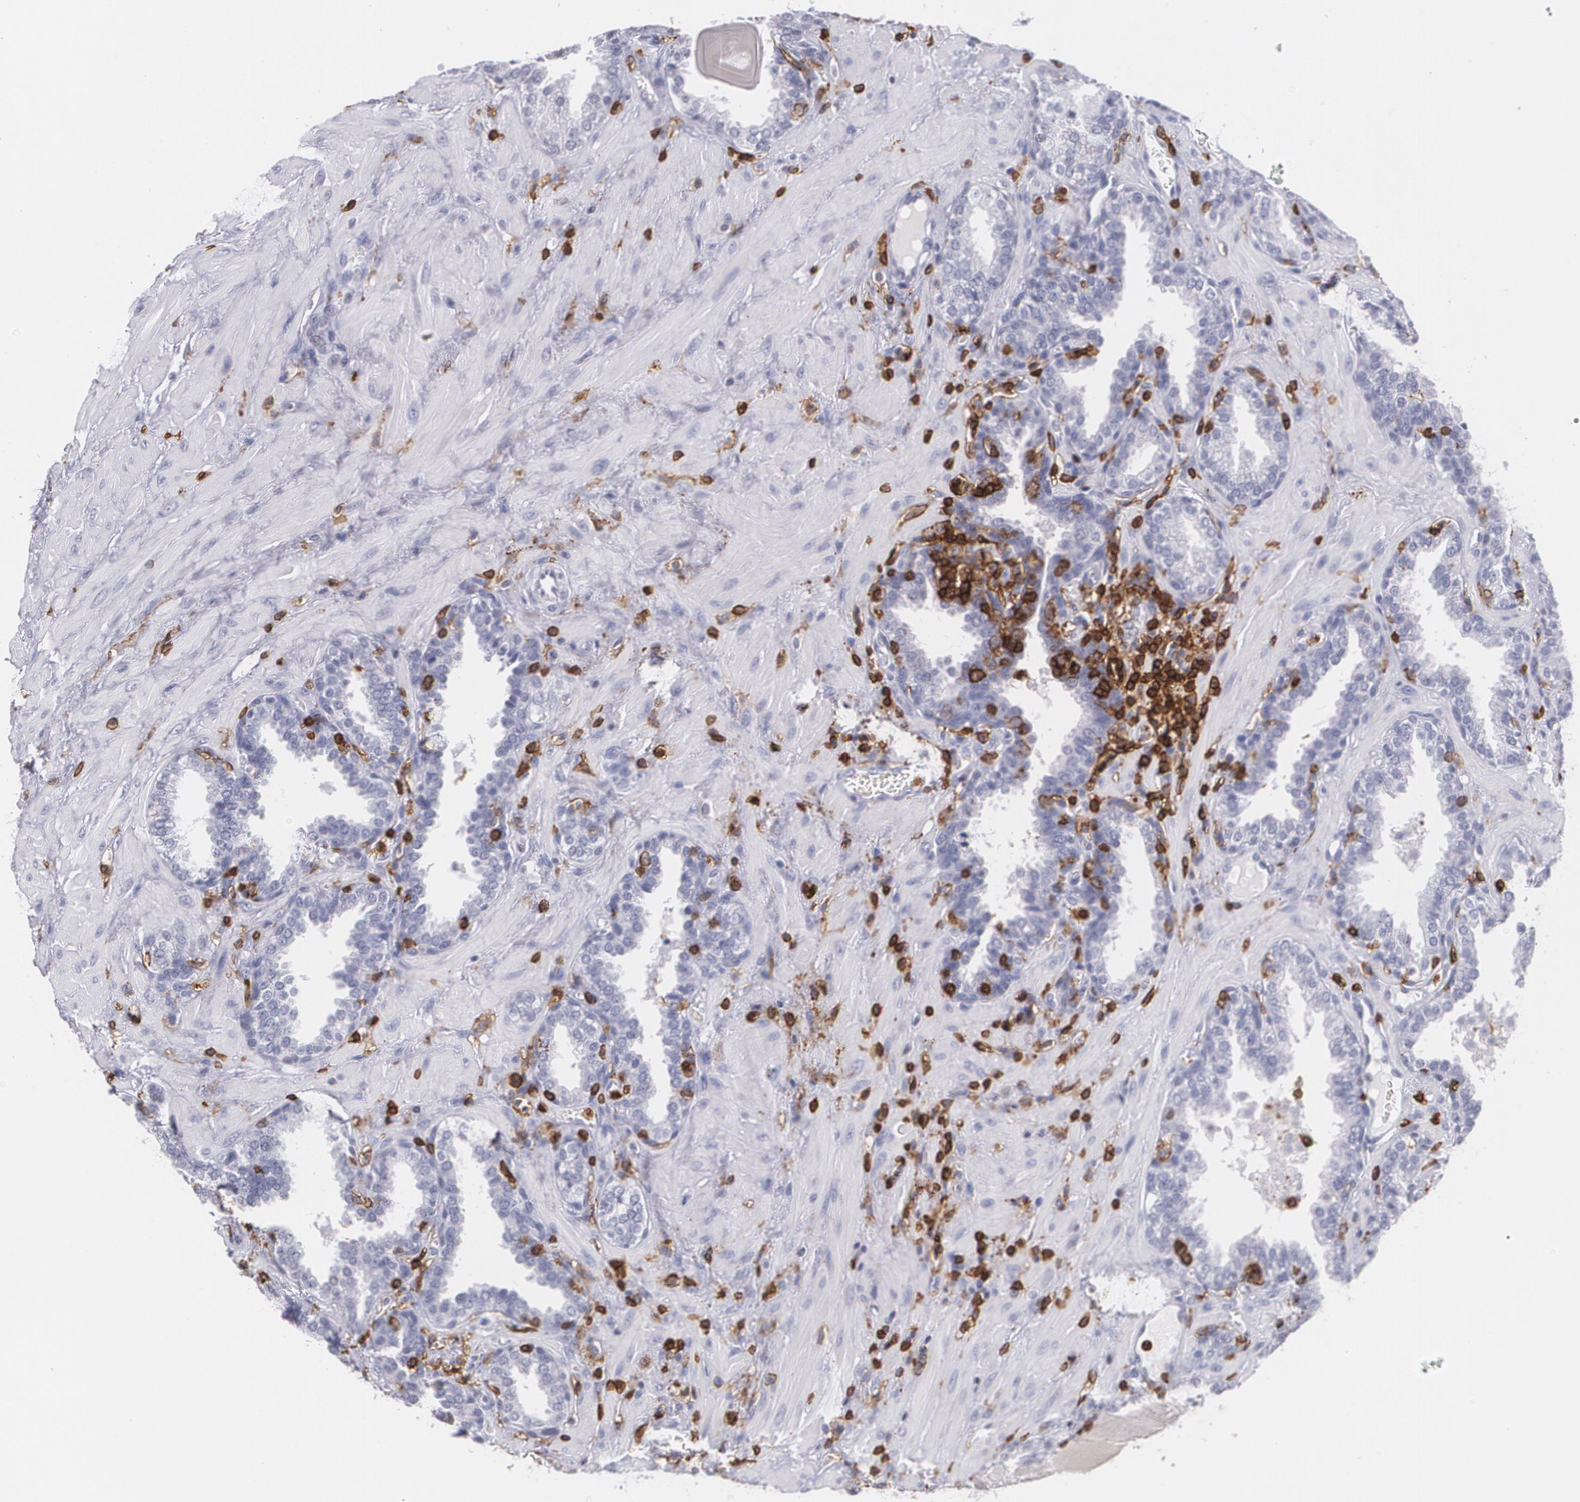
{"staining": {"intensity": "negative", "quantity": "none", "location": "none"}, "tissue": "prostate", "cell_type": "Glandular cells", "image_type": "normal", "snomed": [{"axis": "morphology", "description": "Normal tissue, NOS"}, {"axis": "topography", "description": "Prostate"}], "caption": "DAB (3,3'-diaminobenzidine) immunohistochemical staining of normal prostate reveals no significant positivity in glandular cells. (Immunohistochemistry (ihc), brightfield microscopy, high magnification).", "gene": "PTPRC", "patient": {"sex": "male", "age": 51}}